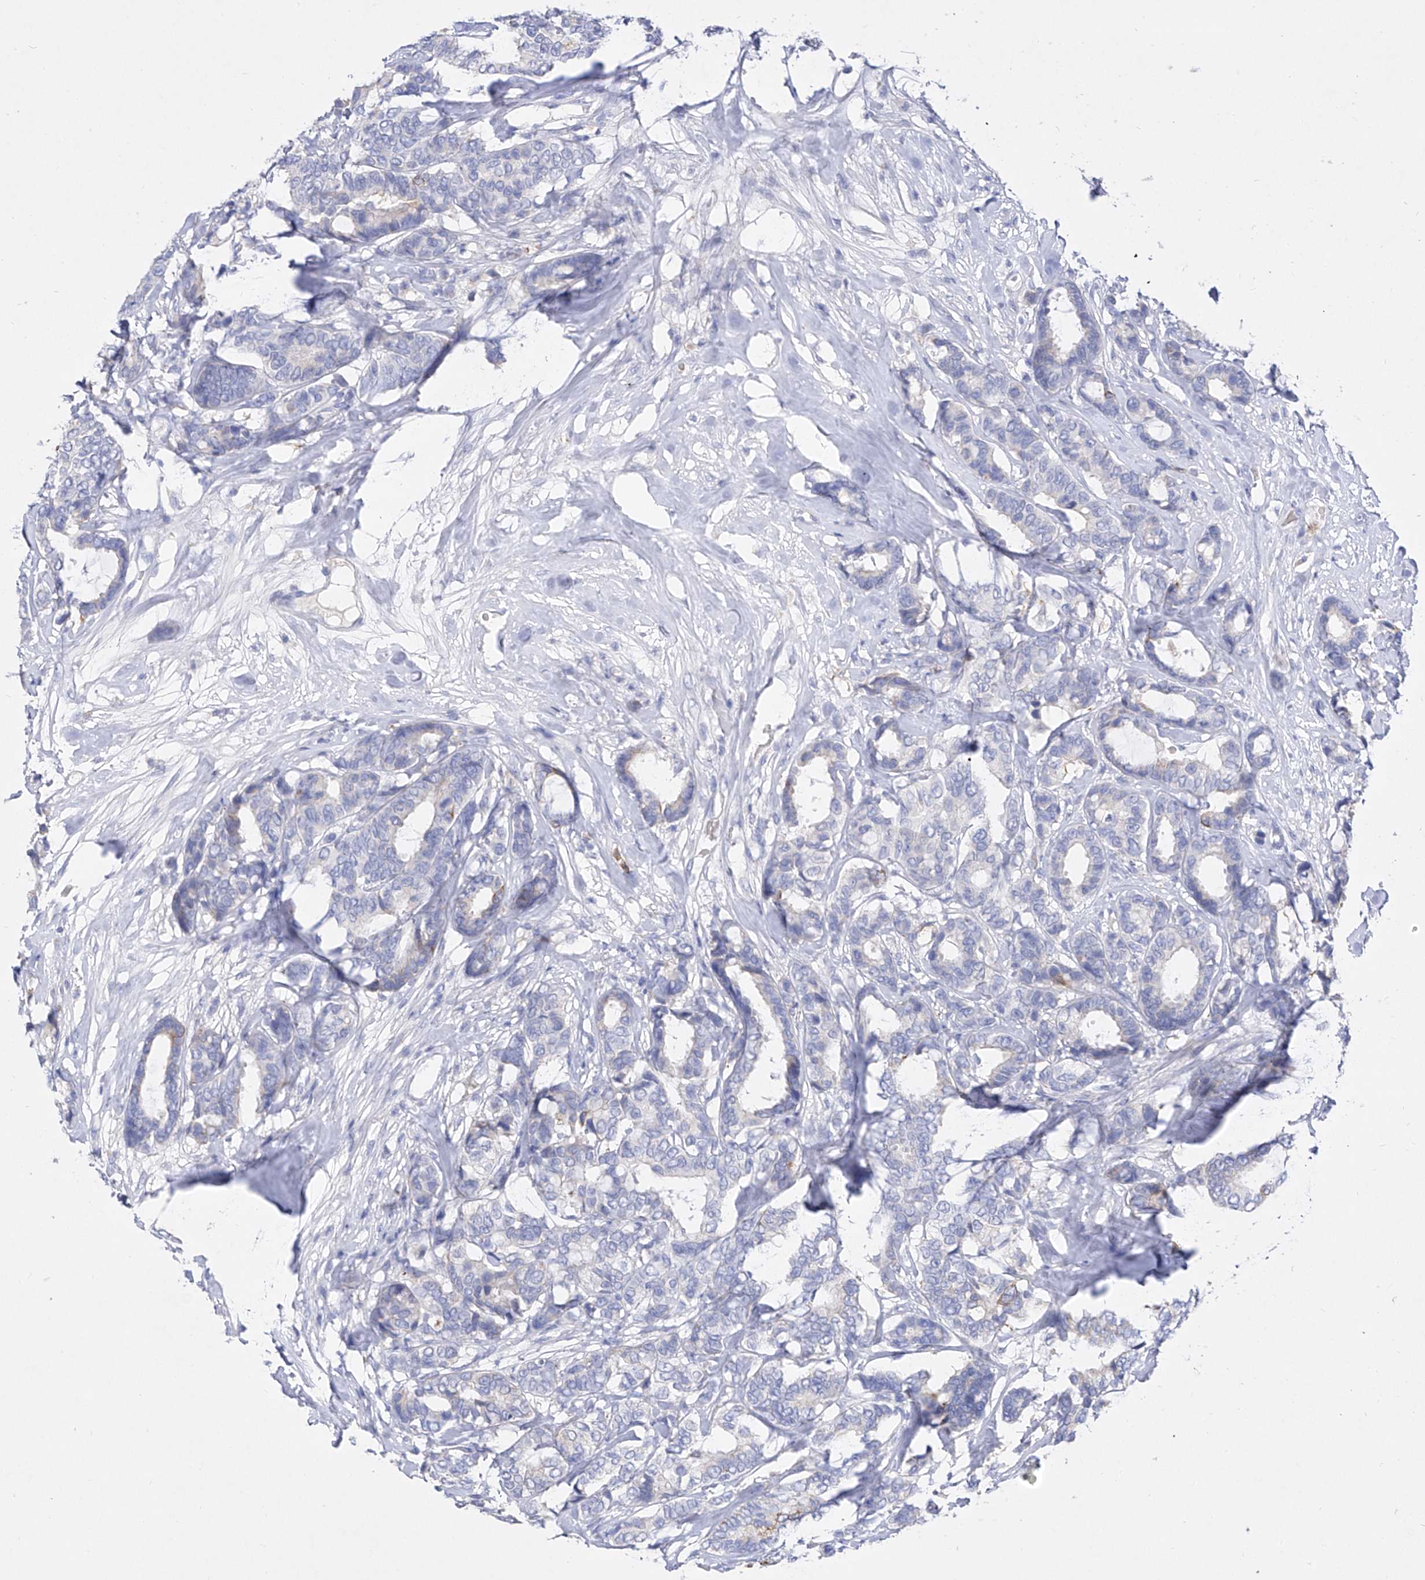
{"staining": {"intensity": "negative", "quantity": "none", "location": "none"}, "tissue": "breast cancer", "cell_type": "Tumor cells", "image_type": "cancer", "snomed": [{"axis": "morphology", "description": "Duct carcinoma"}, {"axis": "topography", "description": "Breast"}], "caption": "Tumor cells show no significant expression in breast cancer.", "gene": "TM7SF2", "patient": {"sex": "female", "age": 87}}